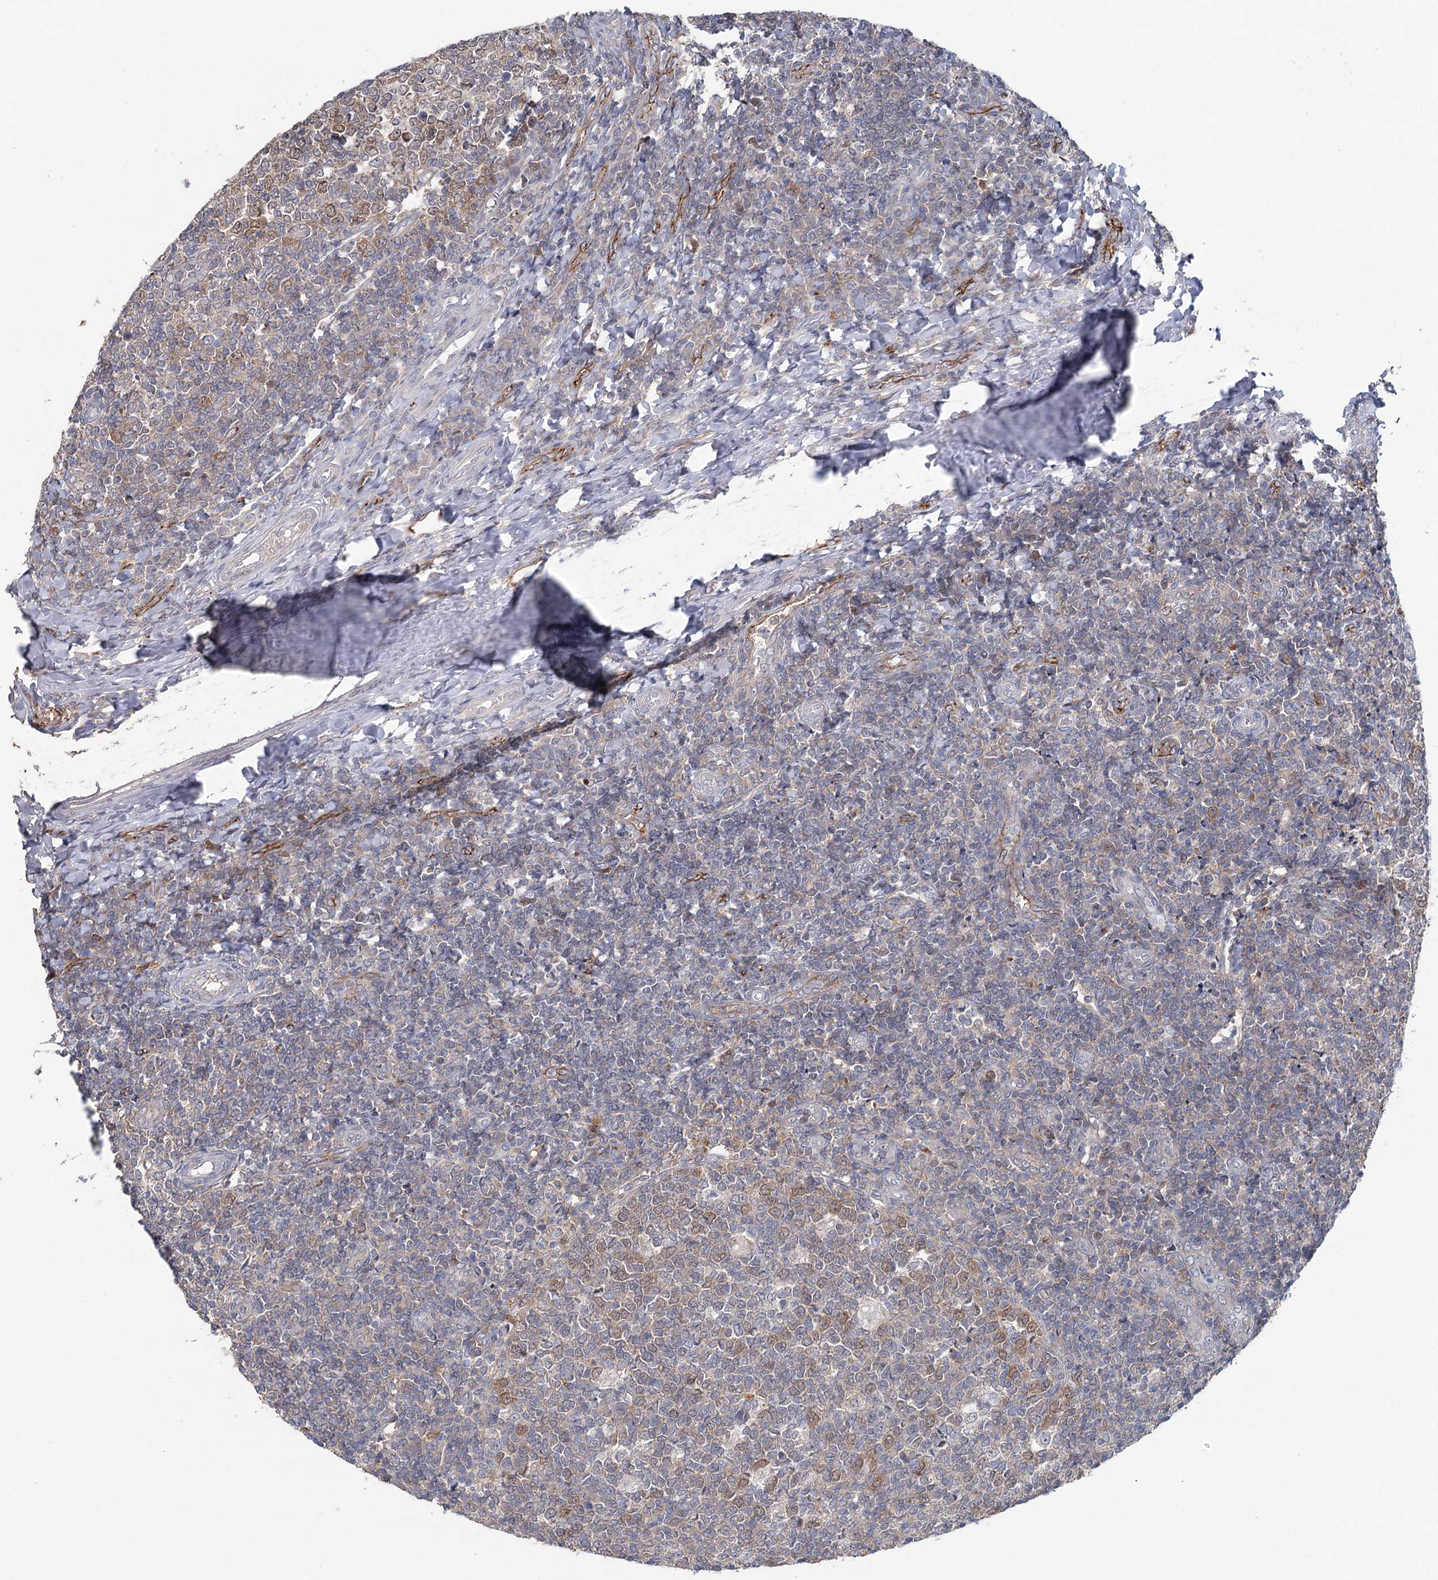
{"staining": {"intensity": "moderate", "quantity": "<25%", "location": "cytoplasmic/membranous"}, "tissue": "tonsil", "cell_type": "Germinal center cells", "image_type": "normal", "snomed": [{"axis": "morphology", "description": "Normal tissue, NOS"}, {"axis": "topography", "description": "Tonsil"}], "caption": "Protein analysis of benign tonsil demonstrates moderate cytoplasmic/membranous positivity in approximately <25% of germinal center cells.", "gene": "MAP3K13", "patient": {"sex": "female", "age": 19}}